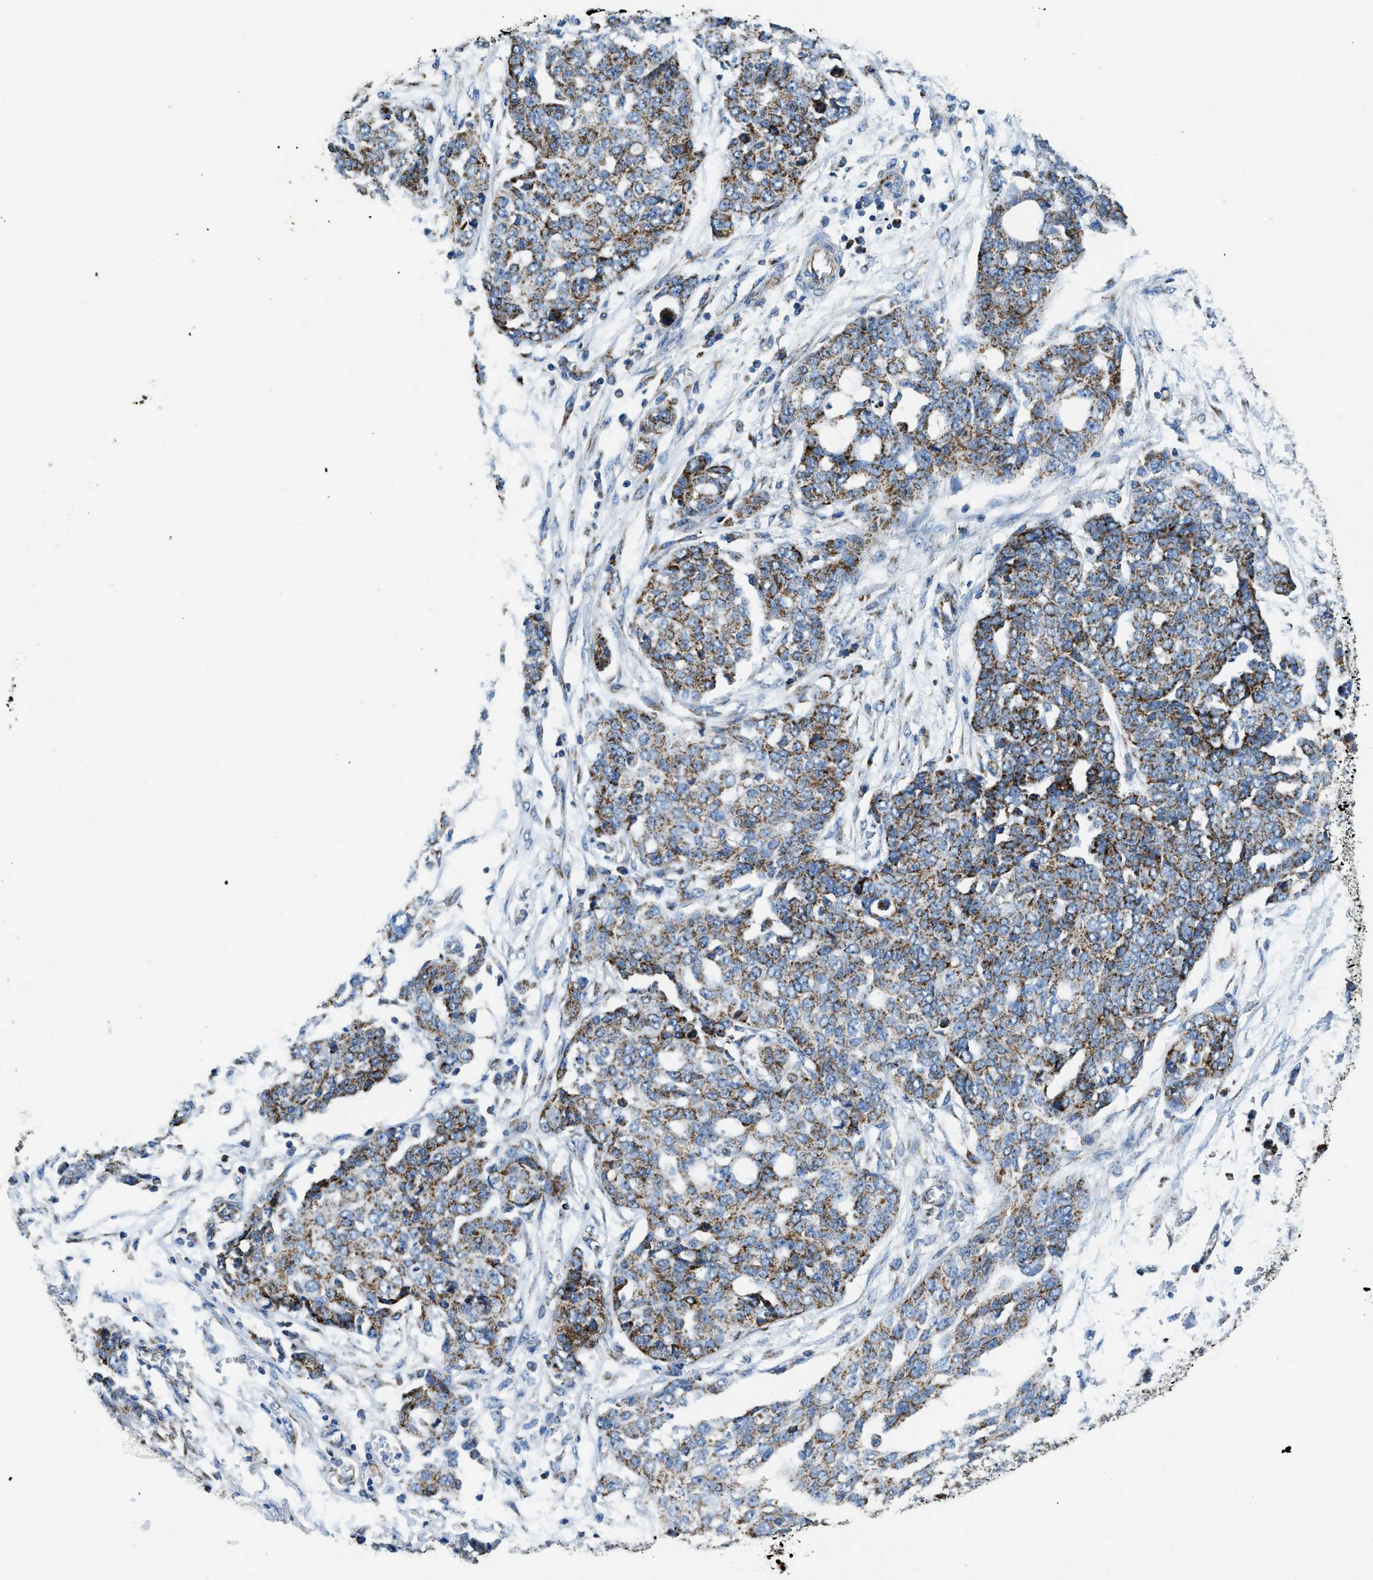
{"staining": {"intensity": "moderate", "quantity": "25%-75%", "location": "cytoplasmic/membranous"}, "tissue": "ovarian cancer", "cell_type": "Tumor cells", "image_type": "cancer", "snomed": [{"axis": "morphology", "description": "Cystadenocarcinoma, serous, NOS"}, {"axis": "topography", "description": "Soft tissue"}, {"axis": "topography", "description": "Ovary"}], "caption": "Immunohistochemical staining of ovarian cancer (serous cystadenocarcinoma) demonstrates medium levels of moderate cytoplasmic/membranous expression in approximately 25%-75% of tumor cells.", "gene": "STK33", "patient": {"sex": "female", "age": 57}}